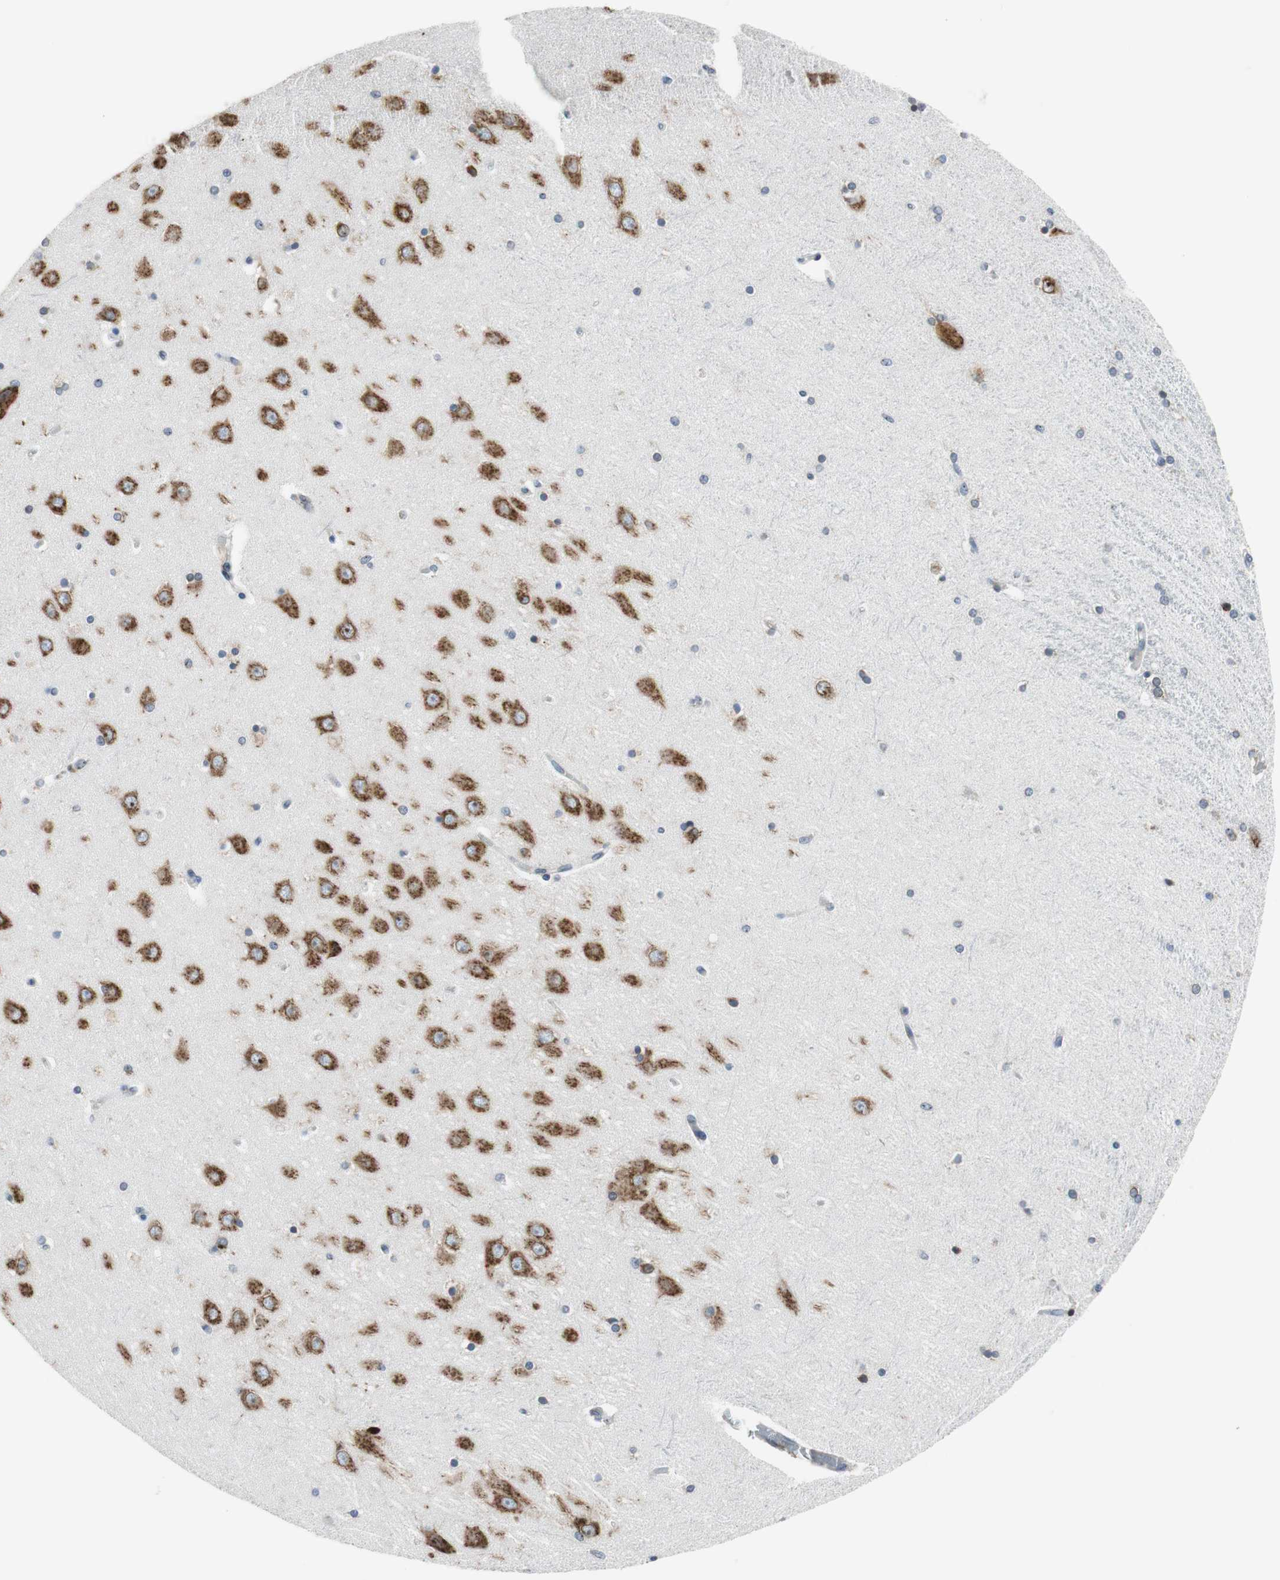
{"staining": {"intensity": "moderate", "quantity": "25%-75%", "location": "cytoplasmic/membranous"}, "tissue": "hippocampus", "cell_type": "Glial cells", "image_type": "normal", "snomed": [{"axis": "morphology", "description": "Normal tissue, NOS"}, {"axis": "topography", "description": "Hippocampus"}], "caption": "A photomicrograph showing moderate cytoplasmic/membranous expression in approximately 25%-75% of glial cells in normal hippocampus, as visualized by brown immunohistochemical staining.", "gene": "TMED7", "patient": {"sex": "female", "age": 54}}